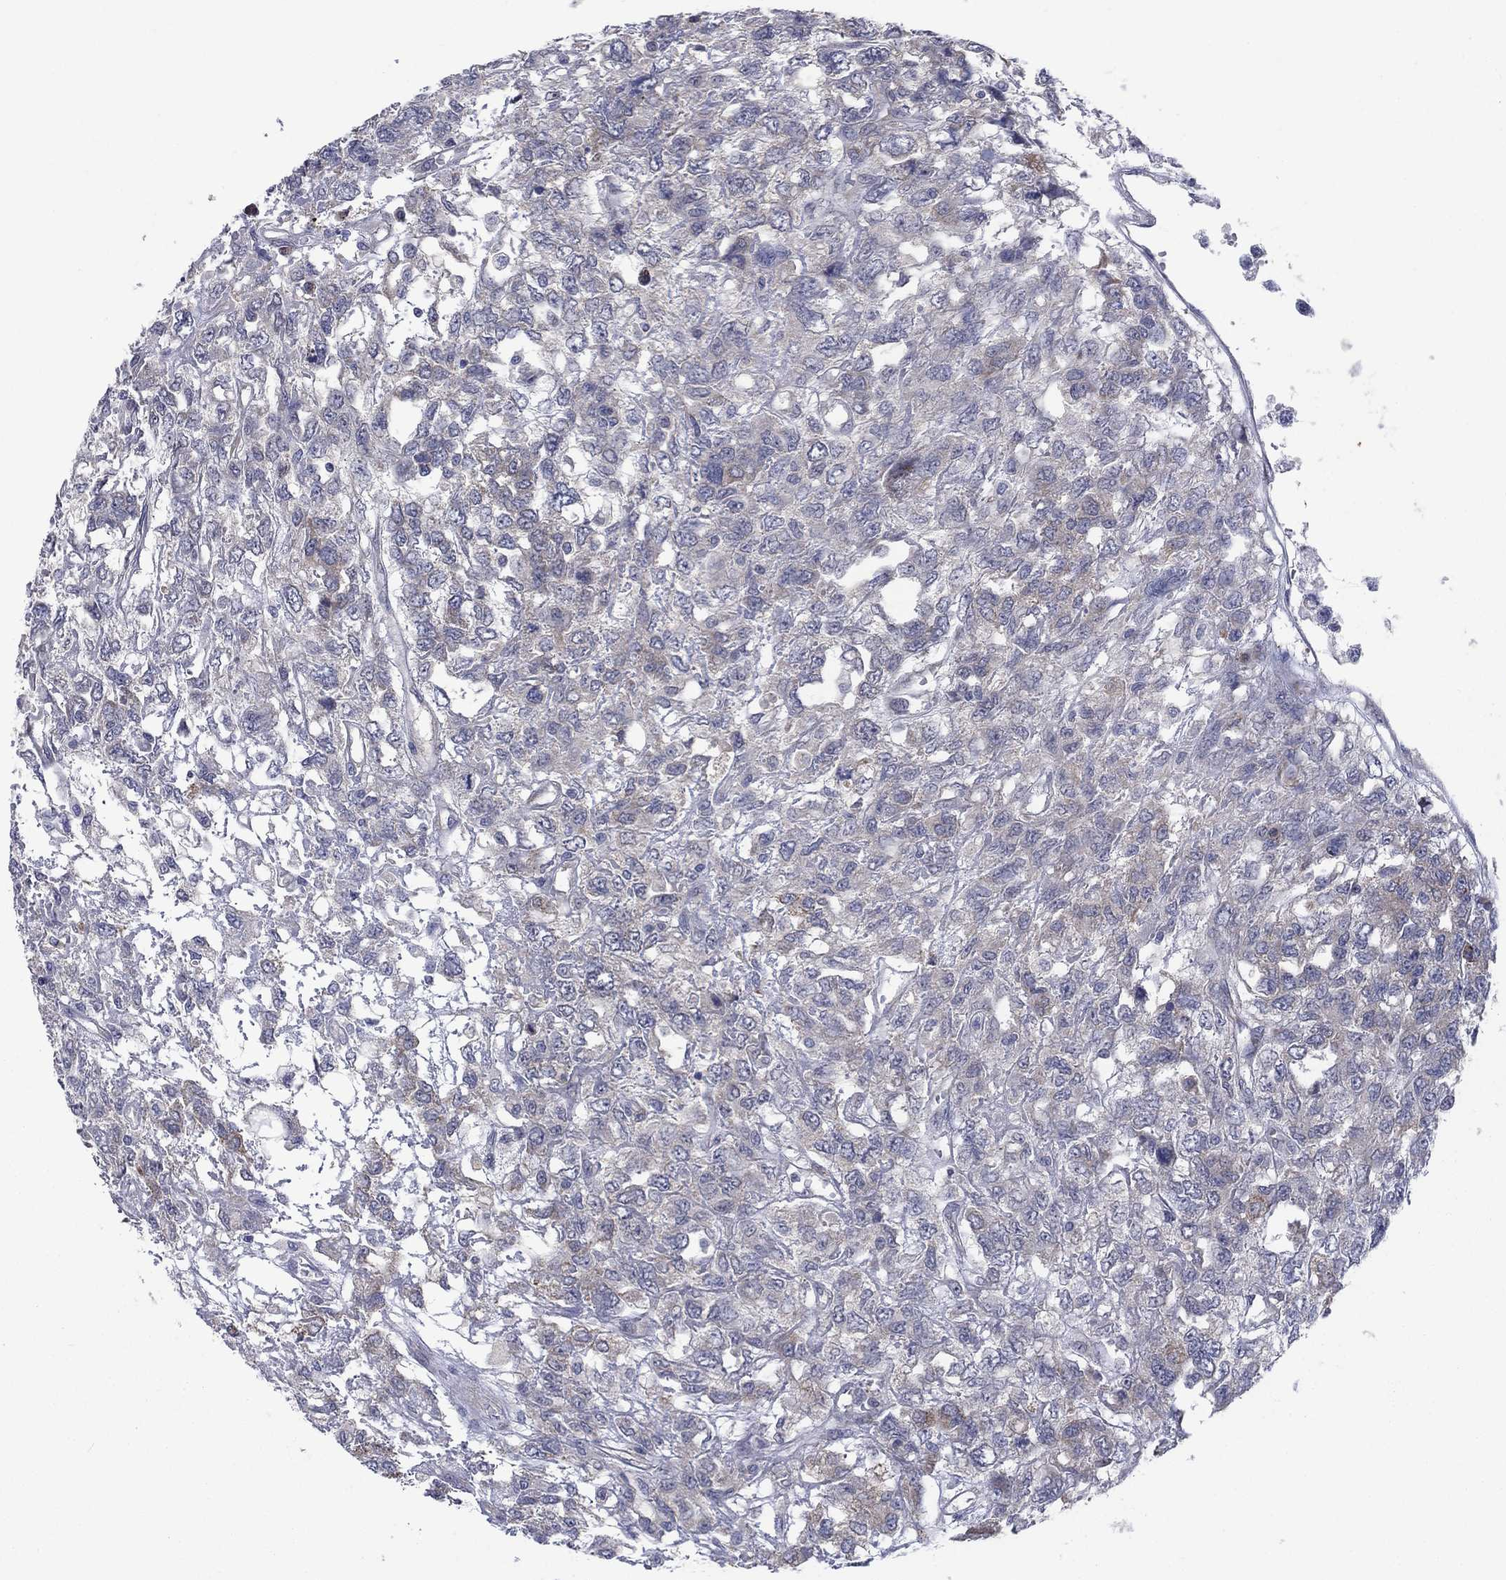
{"staining": {"intensity": "strong", "quantity": "<25%", "location": "cytoplasmic/membranous"}, "tissue": "testis cancer", "cell_type": "Tumor cells", "image_type": "cancer", "snomed": [{"axis": "morphology", "description": "Seminoma, NOS"}, {"axis": "topography", "description": "Testis"}], "caption": "Human testis seminoma stained for a protein (brown) demonstrates strong cytoplasmic/membranous positive expression in approximately <25% of tumor cells.", "gene": "SDC1", "patient": {"sex": "male", "age": 52}}